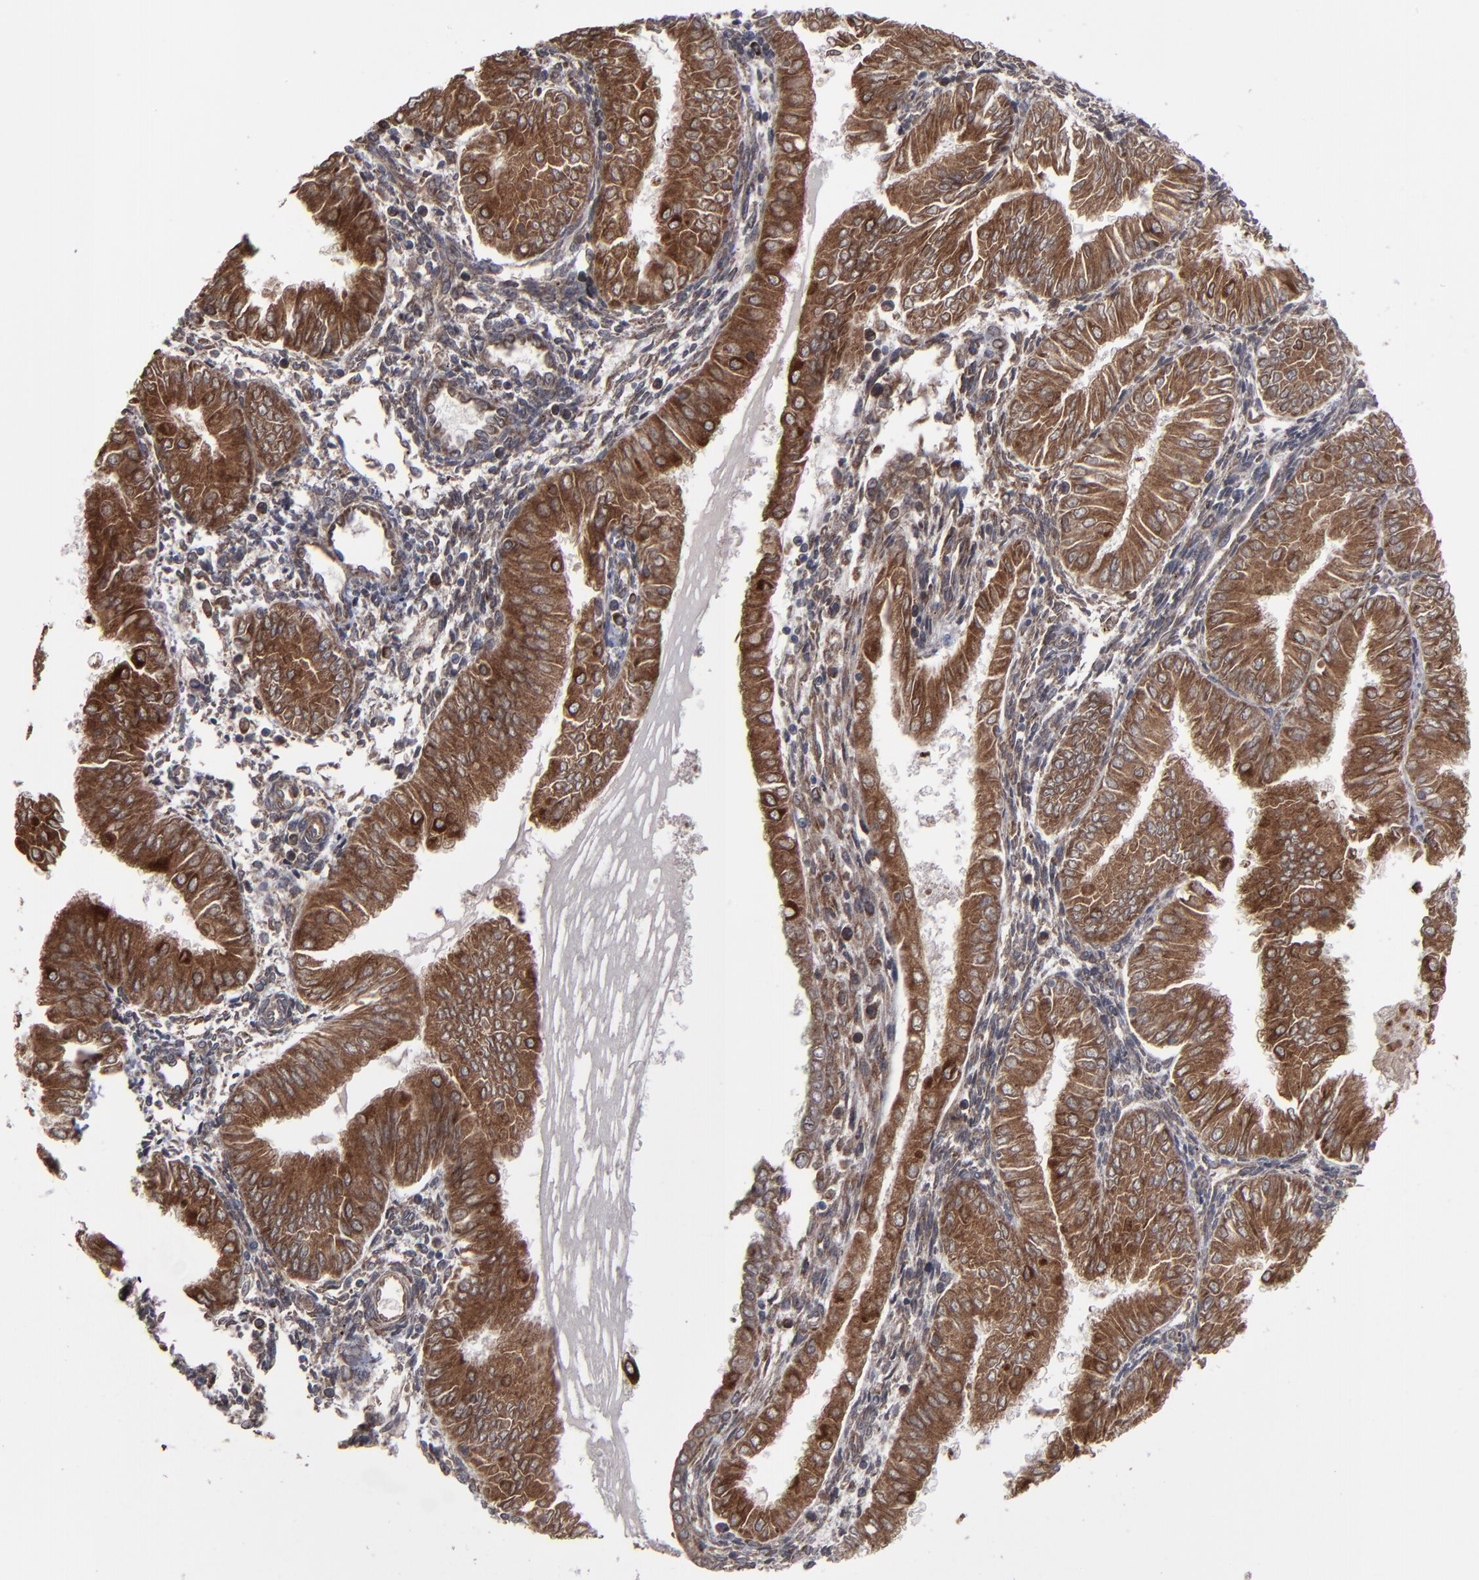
{"staining": {"intensity": "moderate", "quantity": ">75%", "location": "cytoplasmic/membranous"}, "tissue": "endometrial cancer", "cell_type": "Tumor cells", "image_type": "cancer", "snomed": [{"axis": "morphology", "description": "Adenocarcinoma, NOS"}, {"axis": "topography", "description": "Endometrium"}], "caption": "An image of human adenocarcinoma (endometrial) stained for a protein reveals moderate cytoplasmic/membranous brown staining in tumor cells.", "gene": "CNIH1", "patient": {"sex": "female", "age": 53}}